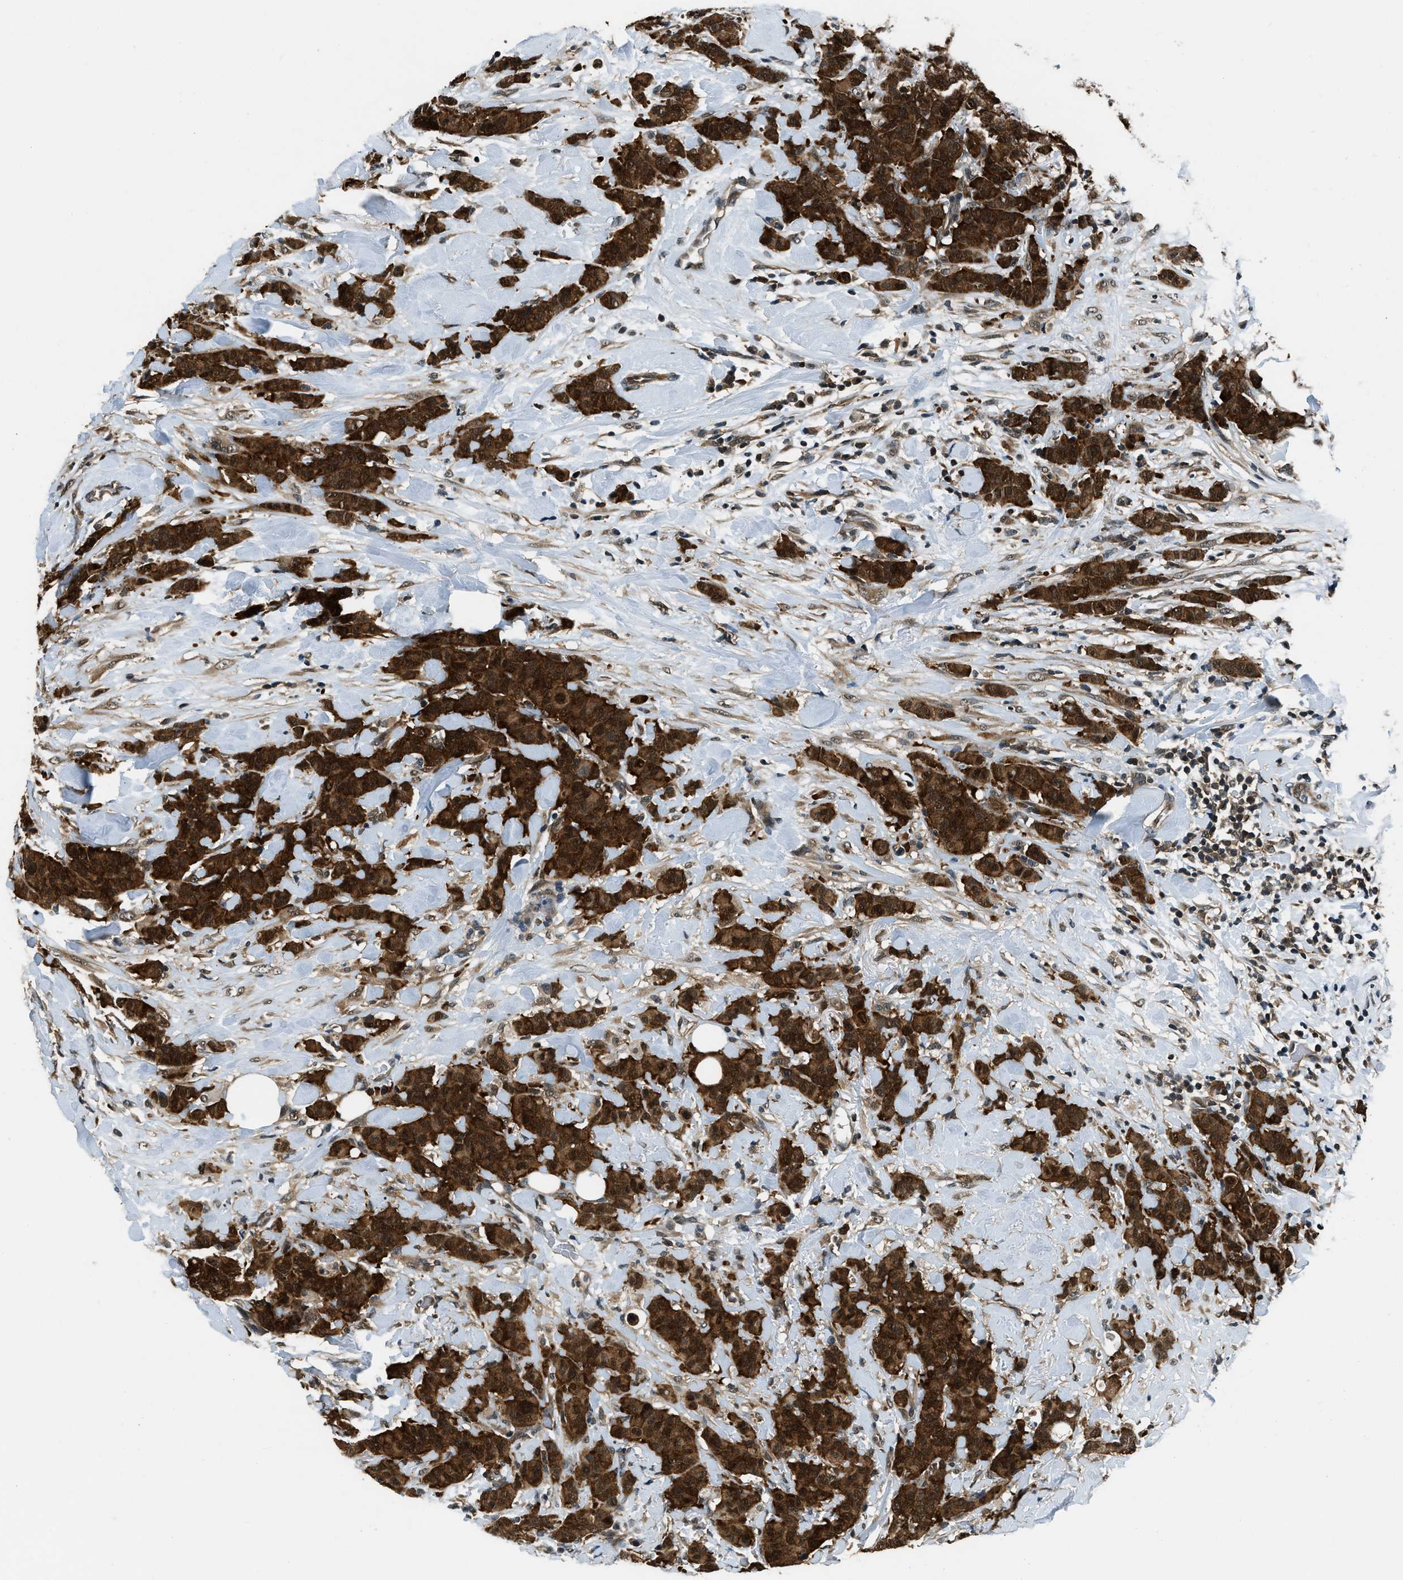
{"staining": {"intensity": "strong", "quantity": ">75%", "location": "cytoplasmic/membranous,nuclear"}, "tissue": "breast cancer", "cell_type": "Tumor cells", "image_type": "cancer", "snomed": [{"axis": "morphology", "description": "Normal tissue, NOS"}, {"axis": "morphology", "description": "Duct carcinoma"}, {"axis": "topography", "description": "Breast"}], "caption": "This is a micrograph of immunohistochemistry staining of intraductal carcinoma (breast), which shows strong staining in the cytoplasmic/membranous and nuclear of tumor cells.", "gene": "NUDCD3", "patient": {"sex": "female", "age": 40}}